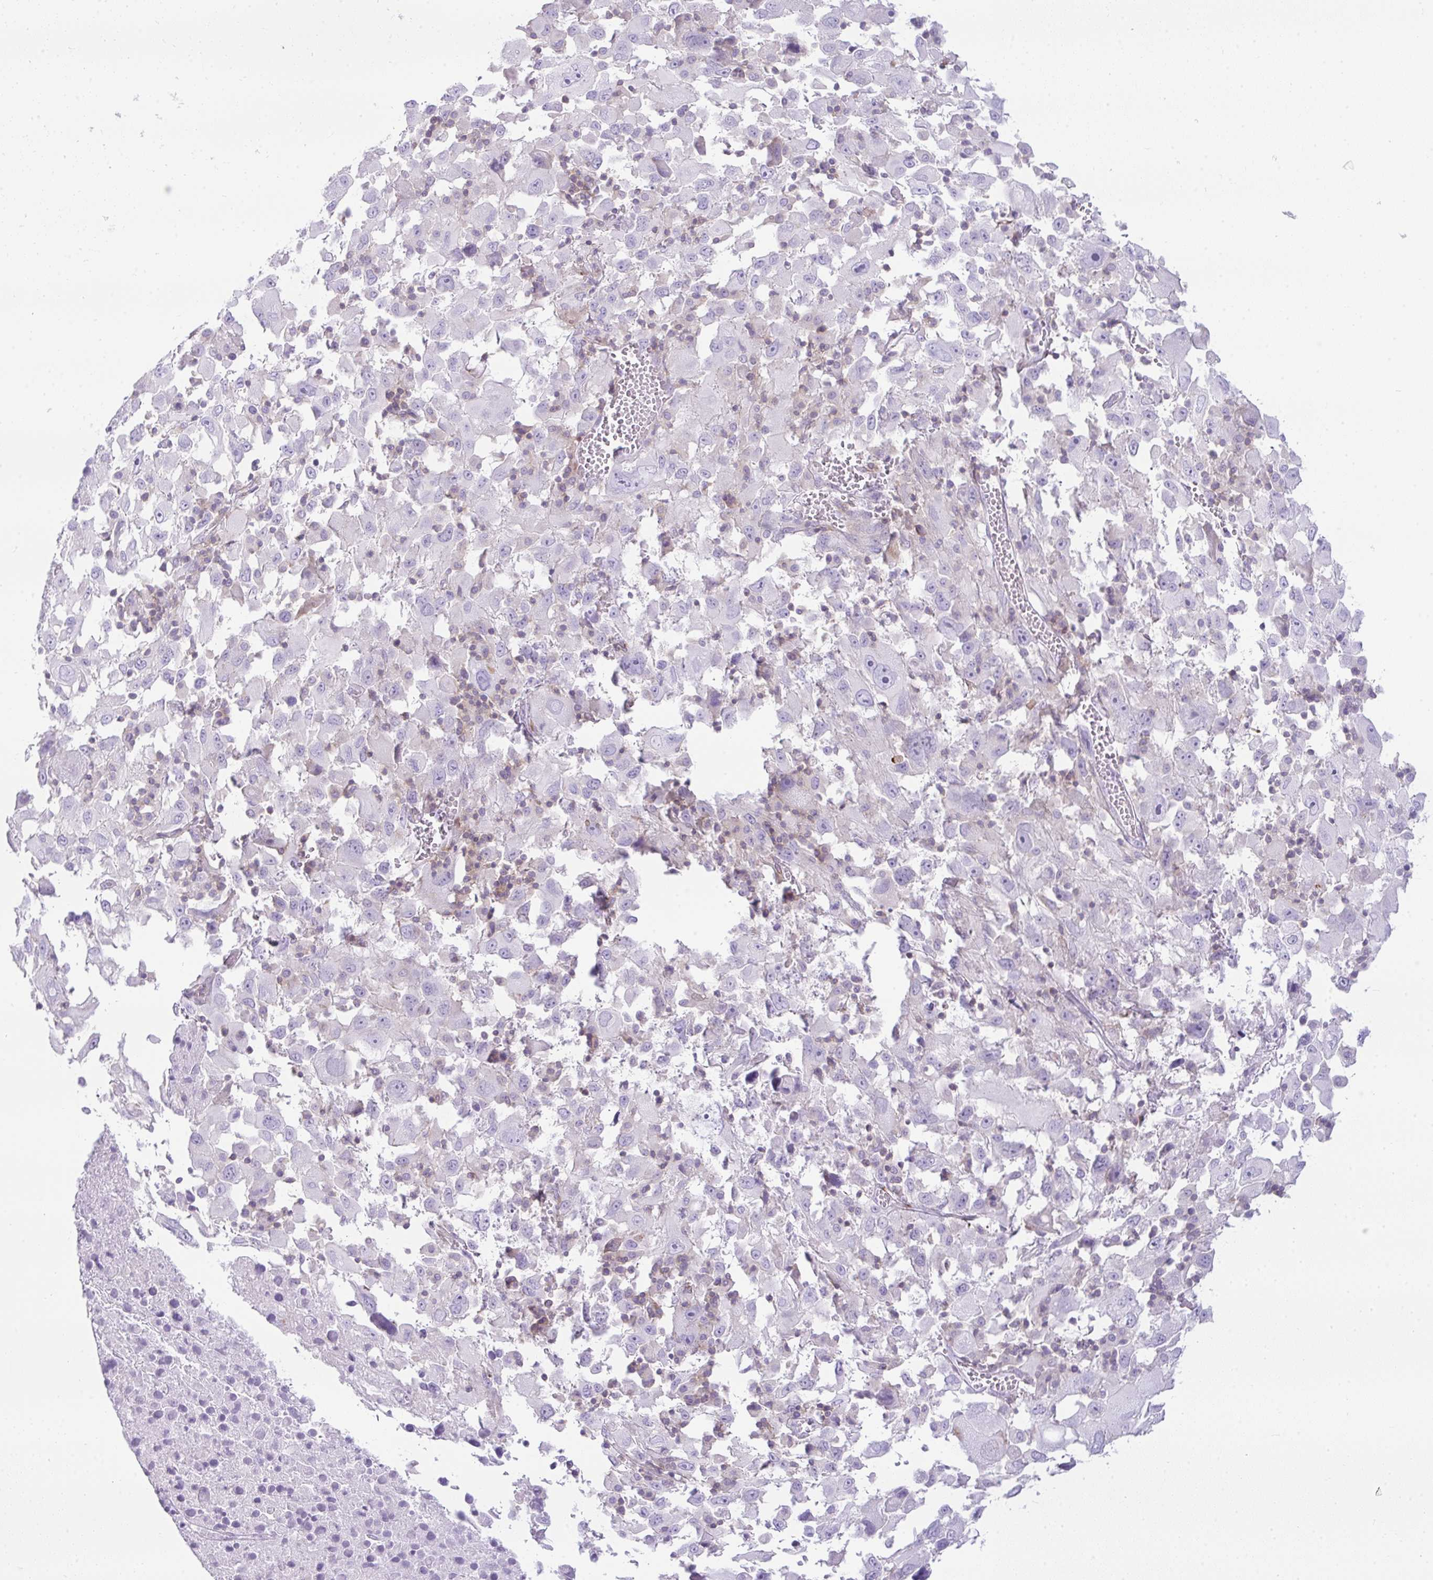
{"staining": {"intensity": "negative", "quantity": "none", "location": "none"}, "tissue": "melanoma", "cell_type": "Tumor cells", "image_type": "cancer", "snomed": [{"axis": "morphology", "description": "Malignant melanoma, Metastatic site"}, {"axis": "topography", "description": "Soft tissue"}], "caption": "The IHC histopathology image has no significant expression in tumor cells of melanoma tissue.", "gene": "CDRT15", "patient": {"sex": "male", "age": 50}}